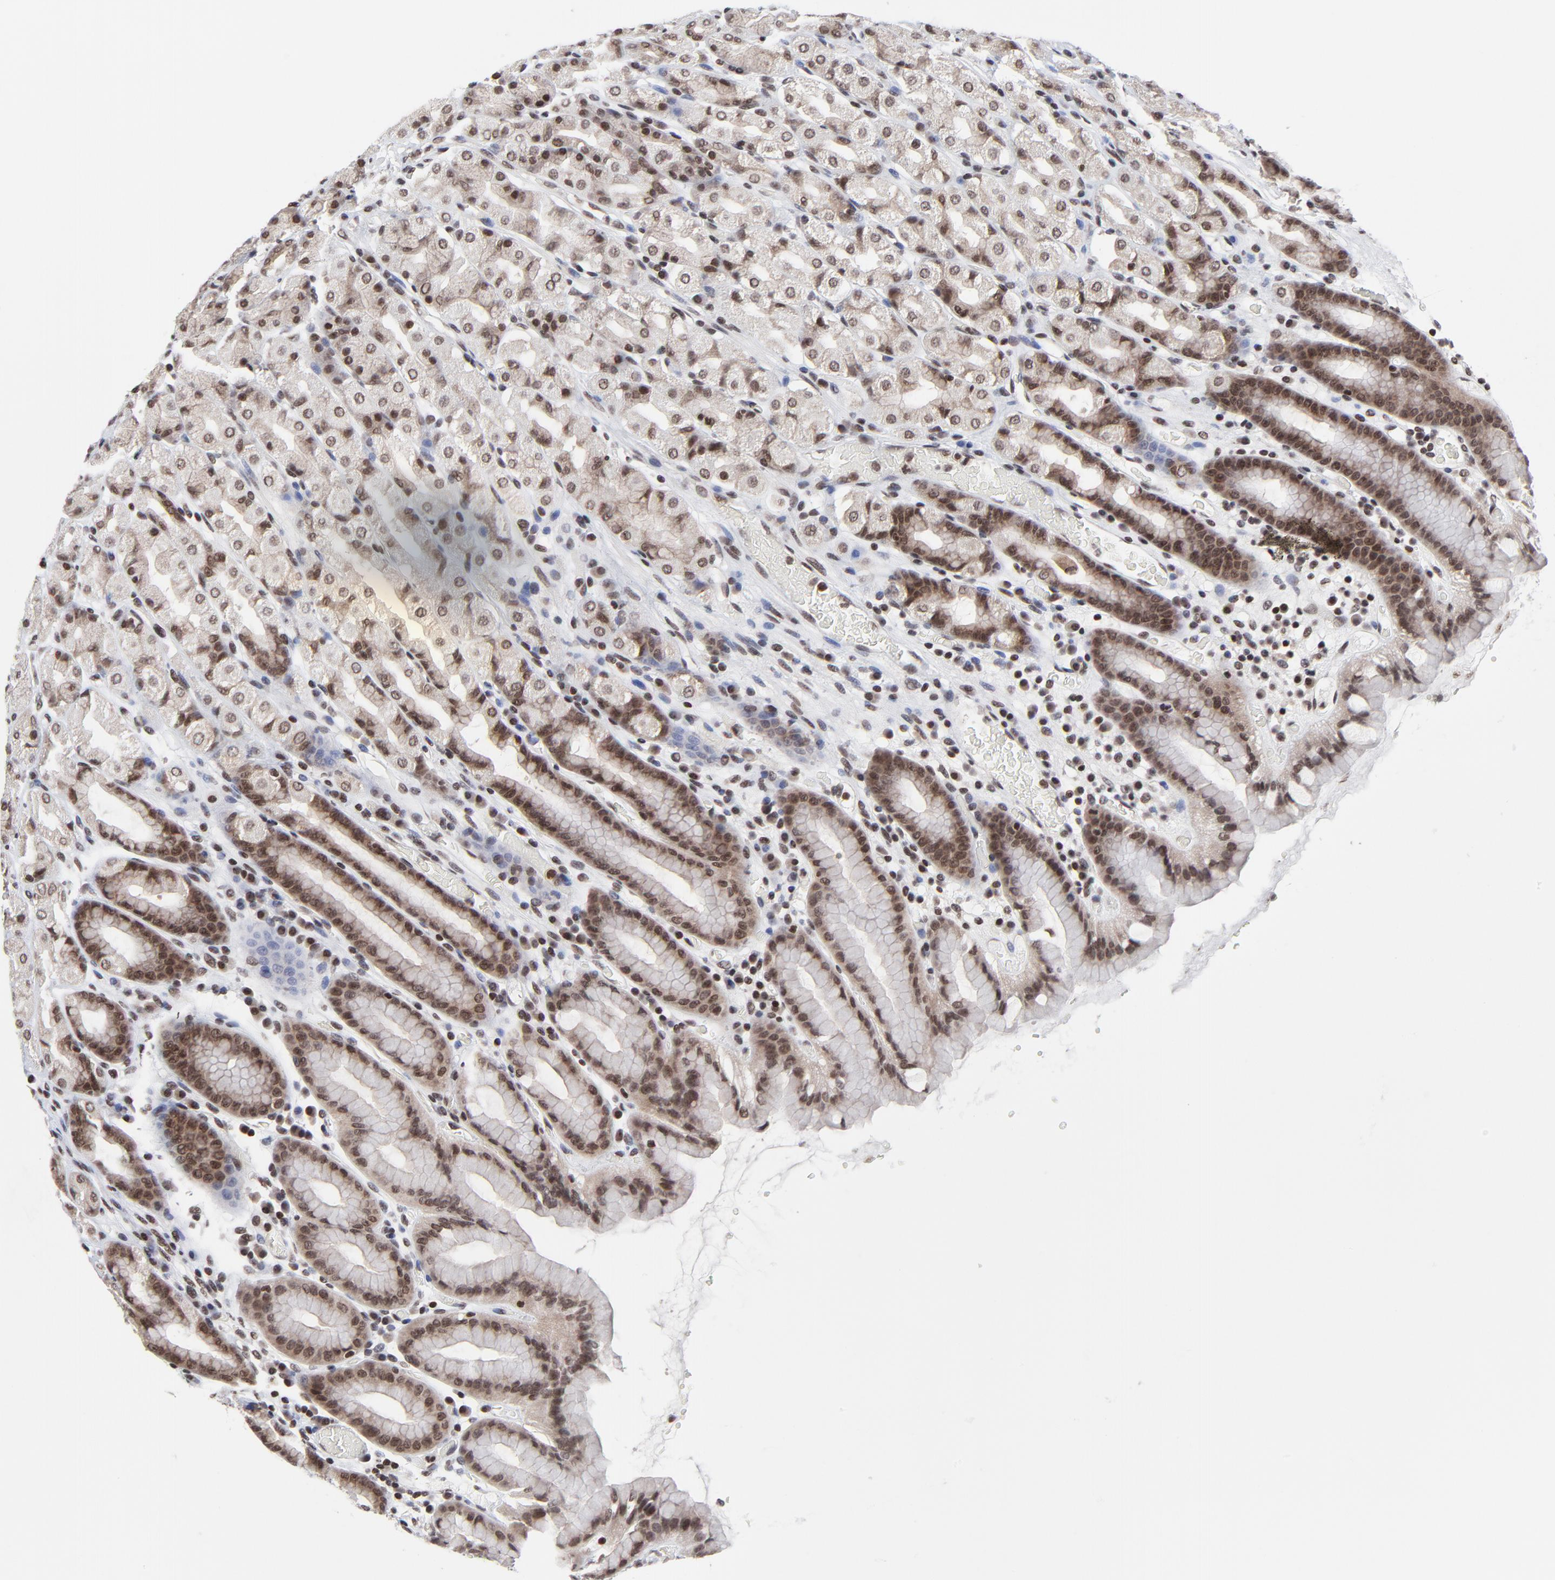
{"staining": {"intensity": "moderate", "quantity": ">75%", "location": "nuclear"}, "tissue": "stomach", "cell_type": "Glandular cells", "image_type": "normal", "snomed": [{"axis": "morphology", "description": "Normal tissue, NOS"}, {"axis": "topography", "description": "Stomach, upper"}], "caption": "Immunohistochemical staining of benign stomach displays moderate nuclear protein expression in approximately >75% of glandular cells. (Brightfield microscopy of DAB IHC at high magnification).", "gene": "ZNF777", "patient": {"sex": "male", "age": 68}}